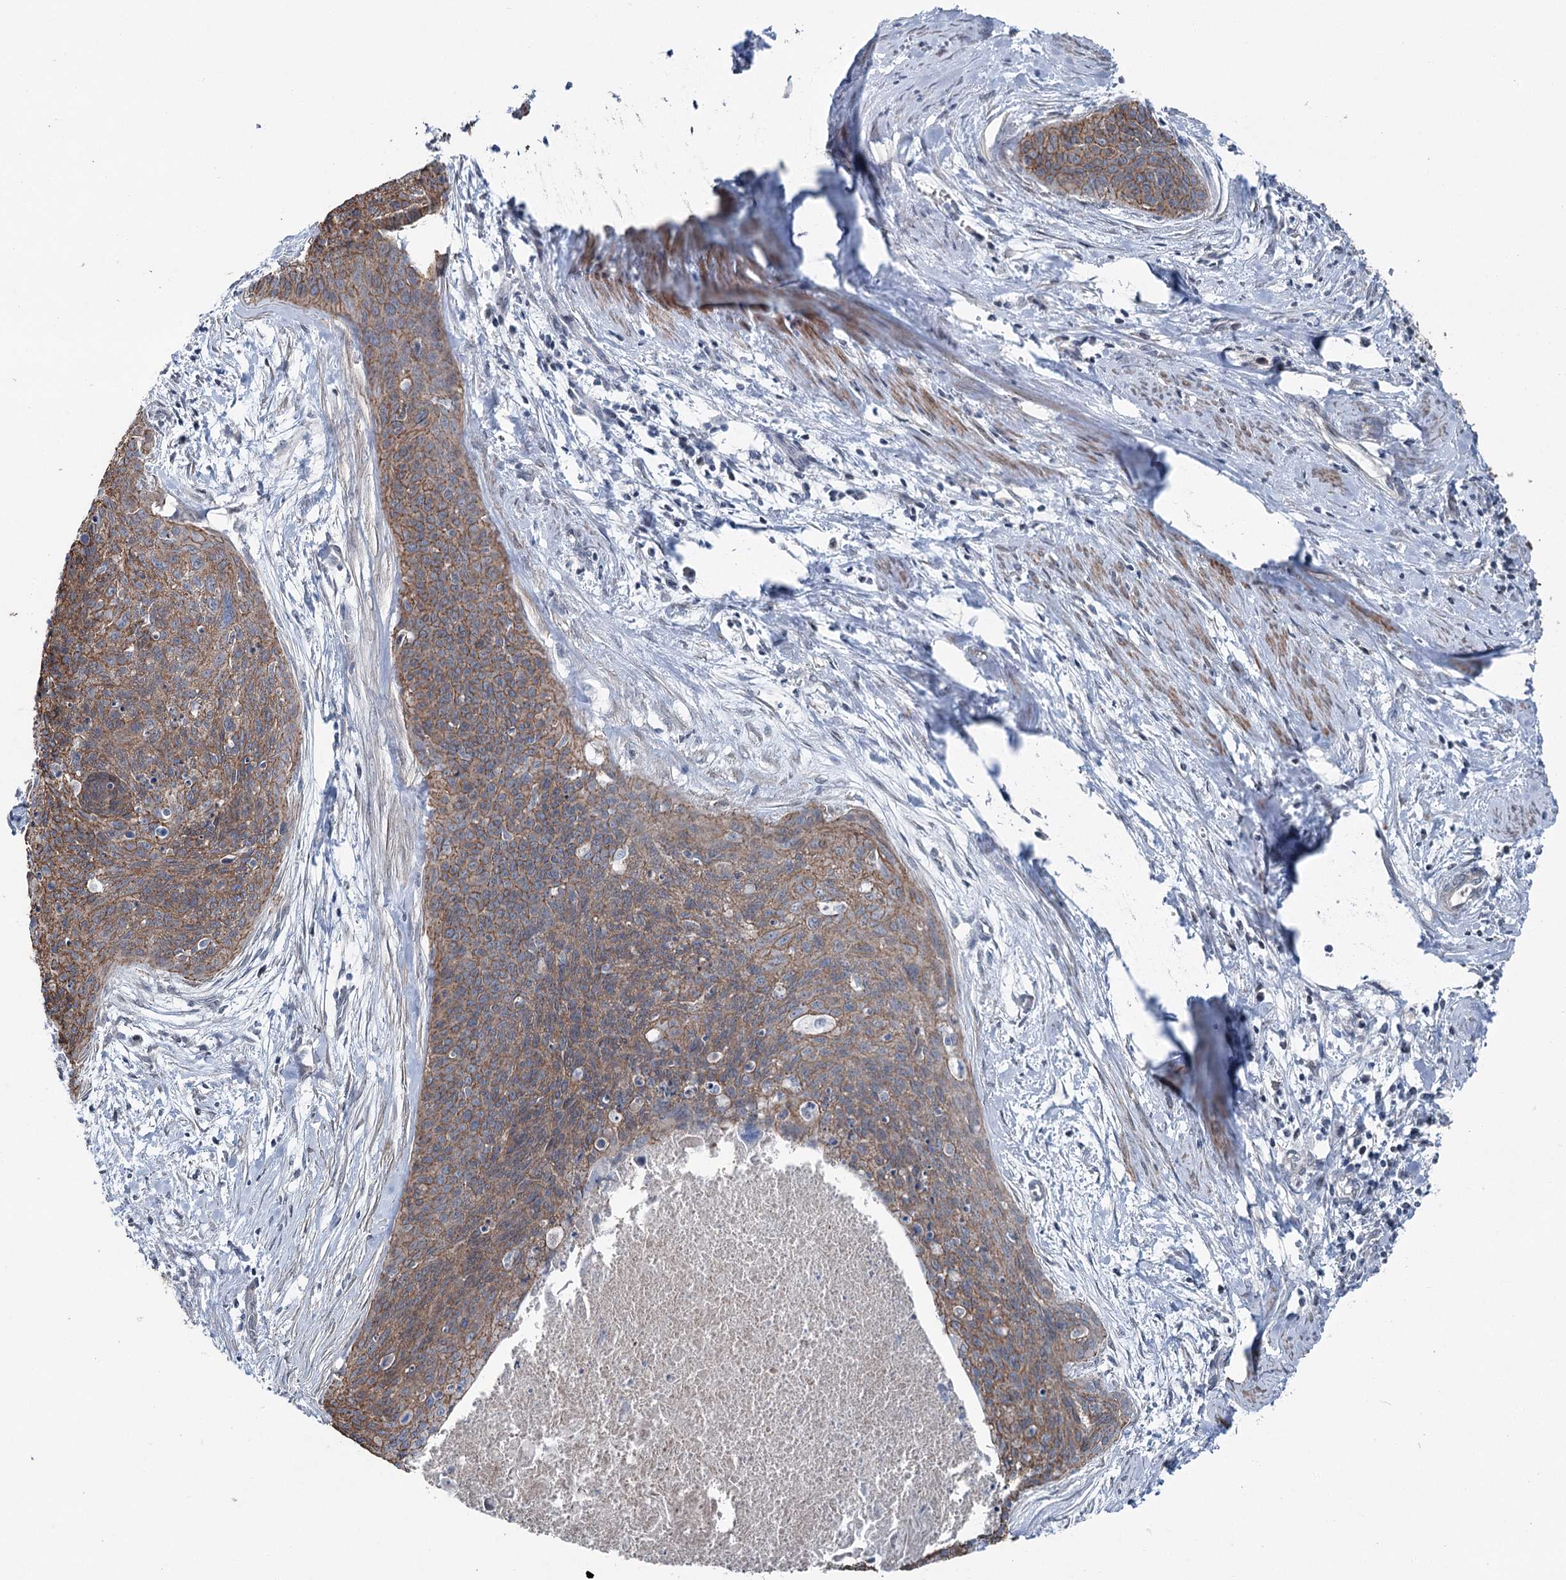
{"staining": {"intensity": "moderate", "quantity": ">75%", "location": "cytoplasmic/membranous"}, "tissue": "cervical cancer", "cell_type": "Tumor cells", "image_type": "cancer", "snomed": [{"axis": "morphology", "description": "Squamous cell carcinoma, NOS"}, {"axis": "topography", "description": "Cervix"}], "caption": "An immunohistochemistry micrograph of neoplastic tissue is shown. Protein staining in brown shows moderate cytoplasmic/membranous positivity in cervical cancer (squamous cell carcinoma) within tumor cells.", "gene": "FAM120B", "patient": {"sex": "female", "age": 55}}